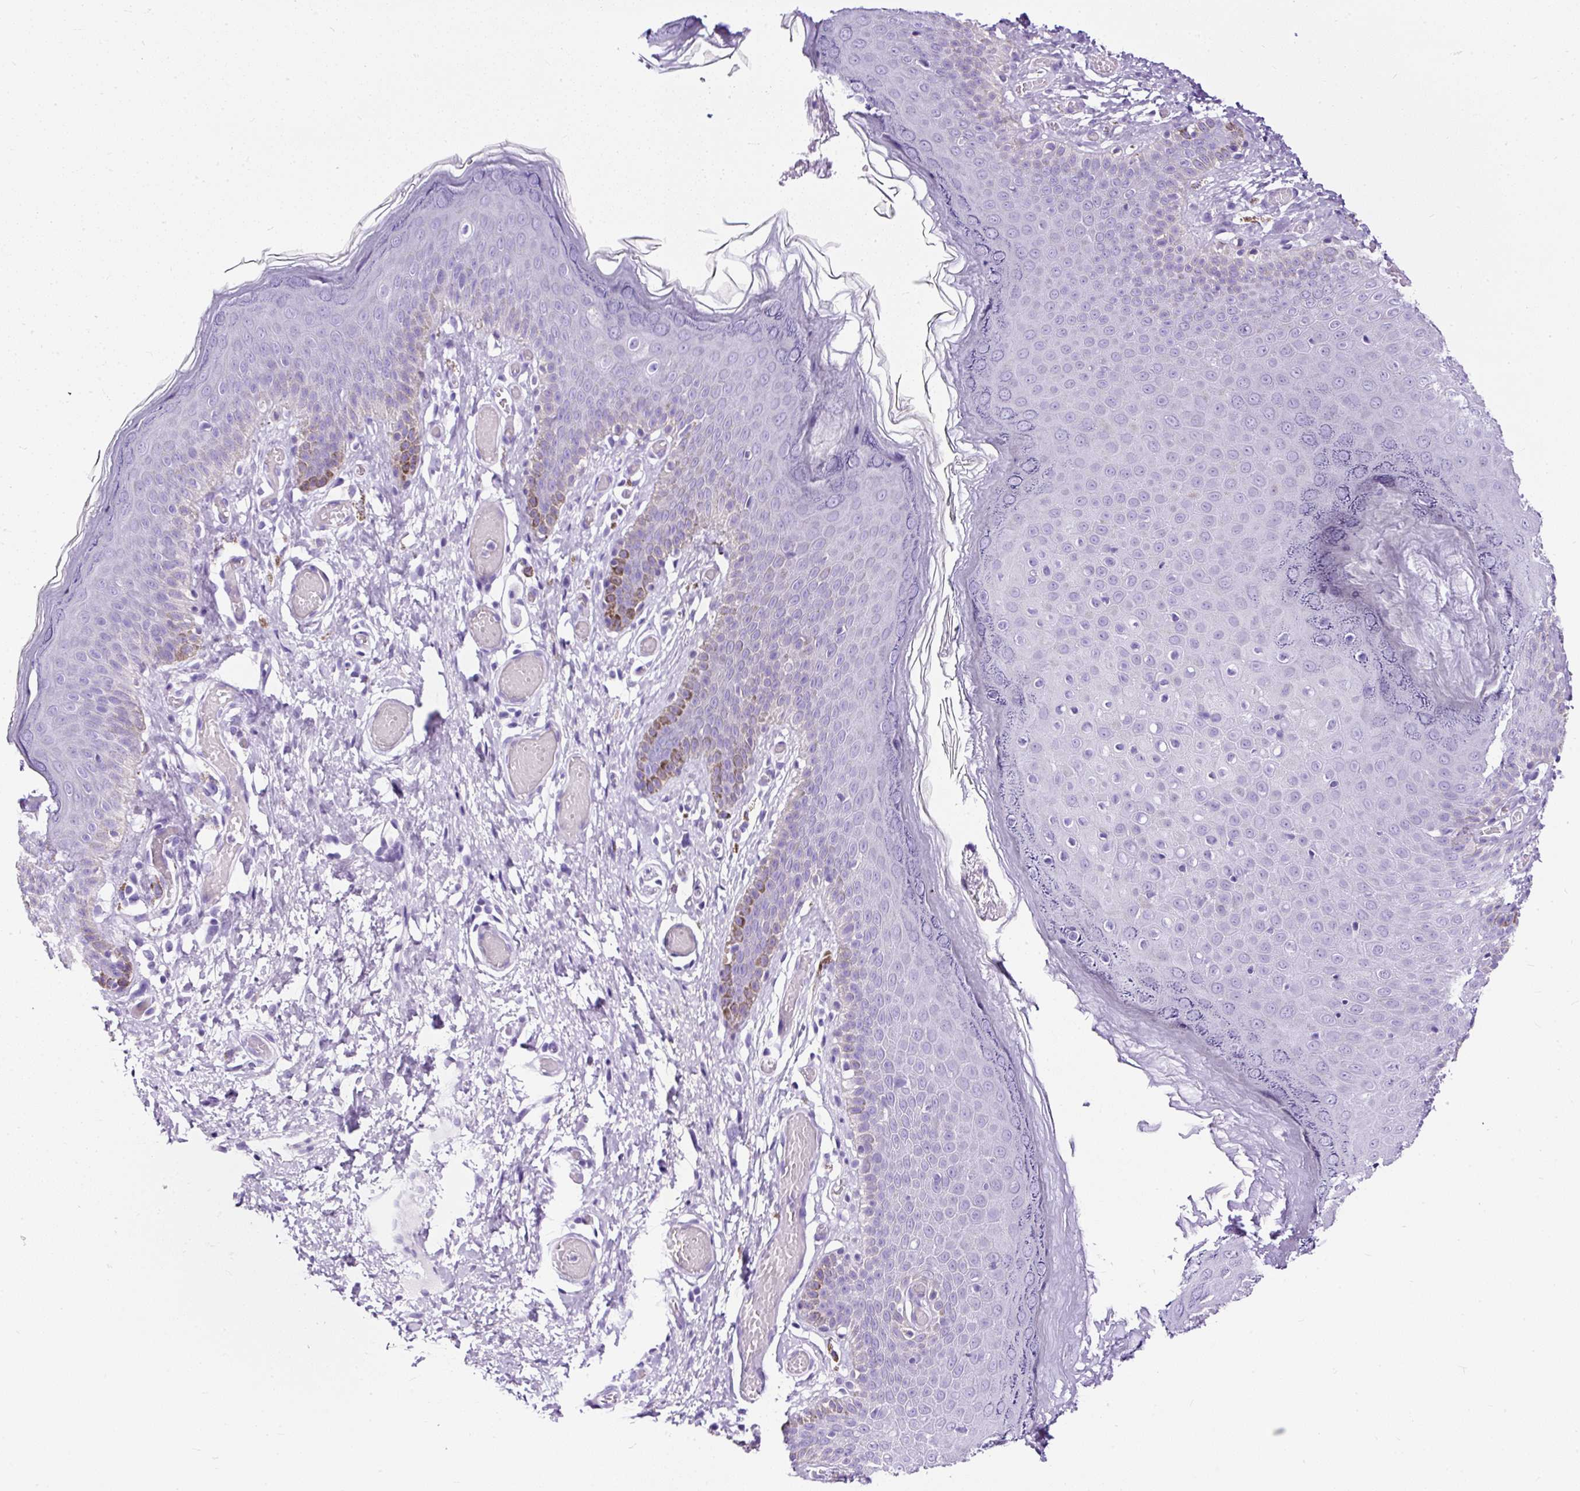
{"staining": {"intensity": "negative", "quantity": "none", "location": "none"}, "tissue": "skin", "cell_type": "Epidermal cells", "image_type": "normal", "snomed": [{"axis": "morphology", "description": "Normal tissue, NOS"}, {"axis": "topography", "description": "Anal"}], "caption": "DAB immunohistochemical staining of unremarkable human skin shows no significant positivity in epidermal cells.", "gene": "NTS", "patient": {"sex": "female", "age": 40}}